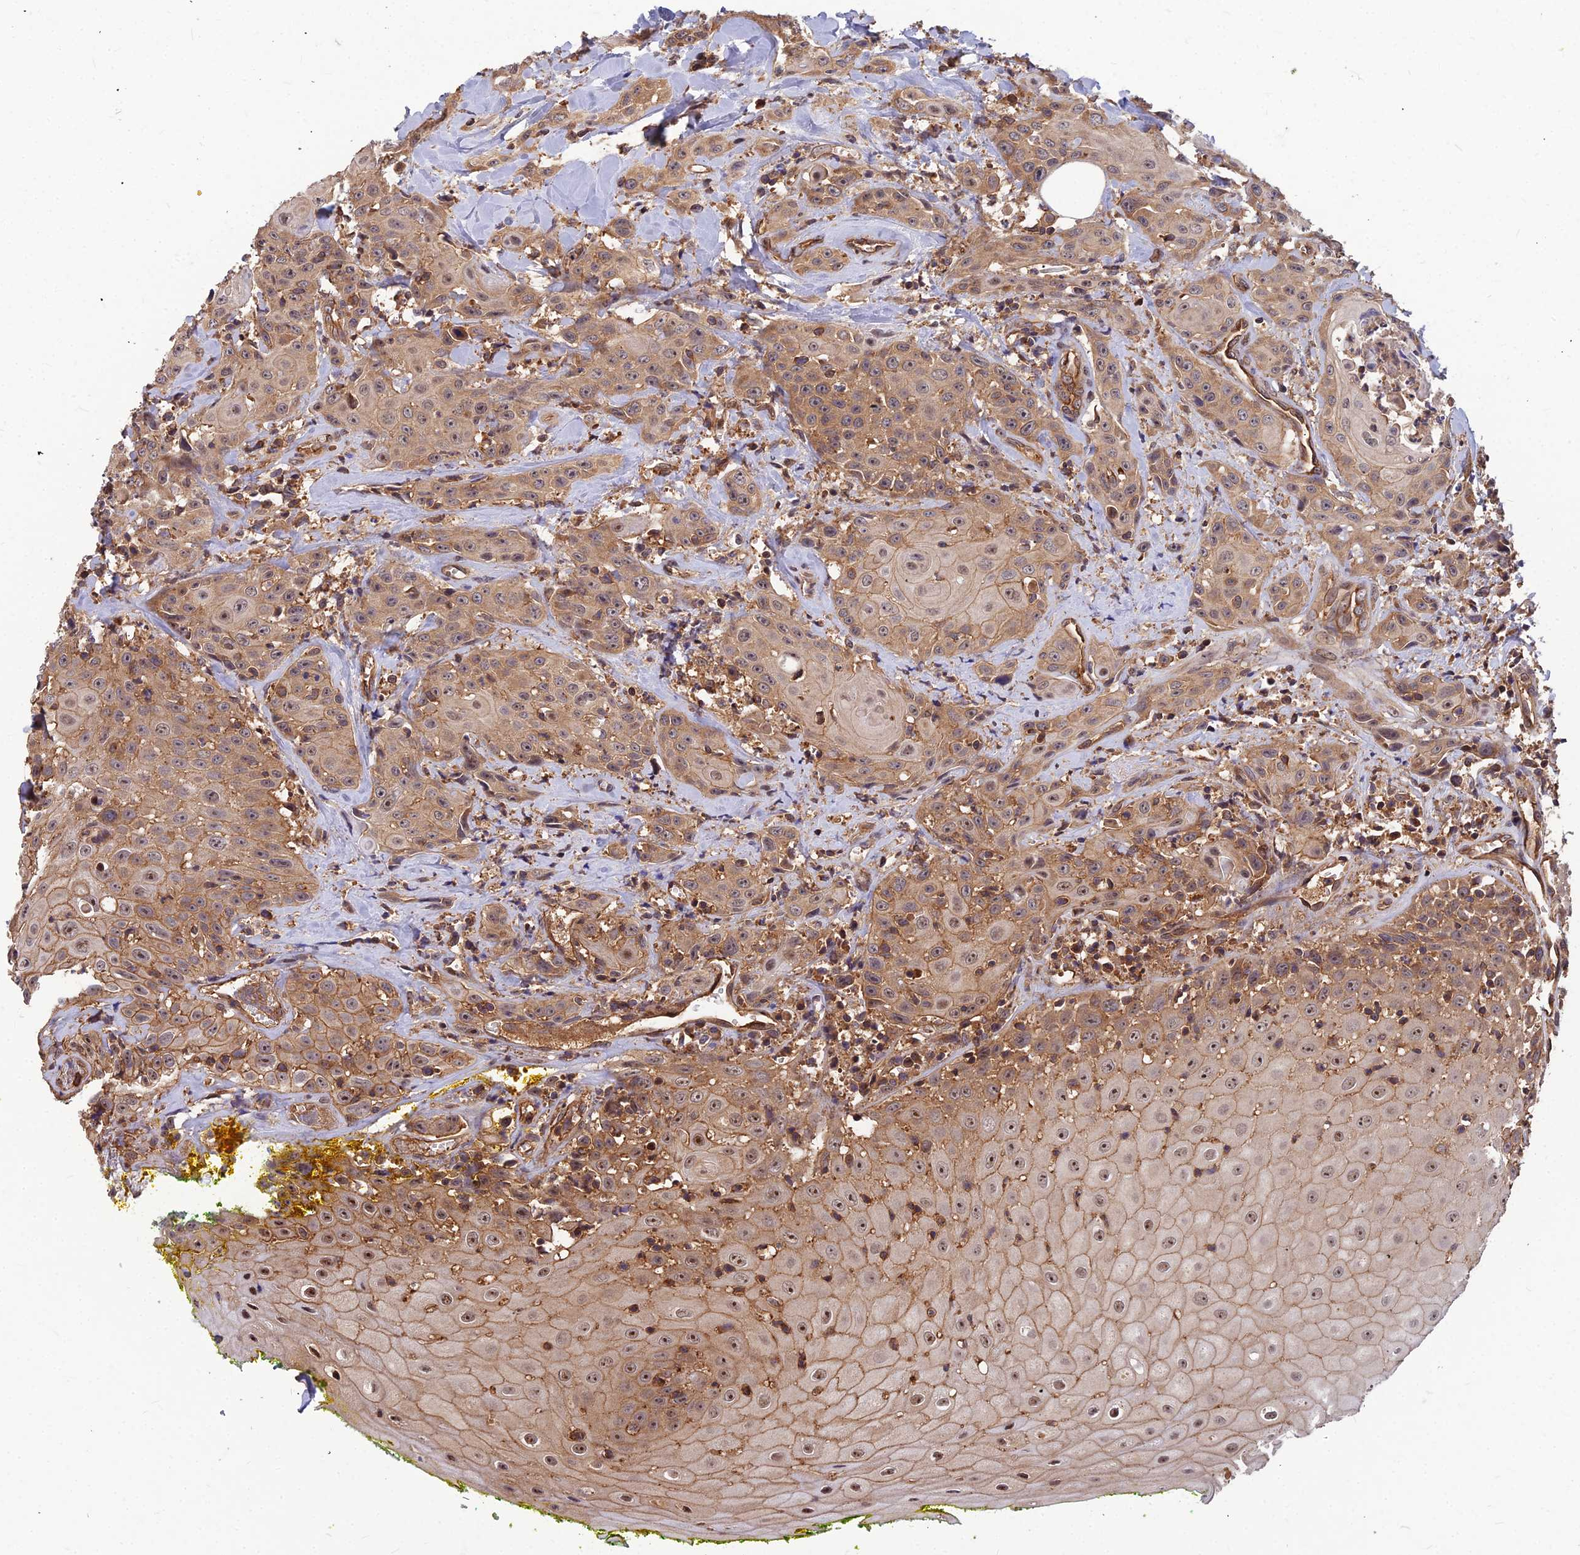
{"staining": {"intensity": "moderate", "quantity": ">75%", "location": "cytoplasmic/membranous"}, "tissue": "head and neck cancer", "cell_type": "Tumor cells", "image_type": "cancer", "snomed": [{"axis": "morphology", "description": "Squamous cell carcinoma, NOS"}, {"axis": "topography", "description": "Oral tissue"}, {"axis": "topography", "description": "Head-Neck"}], "caption": "This image exhibits head and neck cancer (squamous cell carcinoma) stained with immunohistochemistry (IHC) to label a protein in brown. The cytoplasmic/membranous of tumor cells show moderate positivity for the protein. Nuclei are counter-stained blue.", "gene": "ZNF467", "patient": {"sex": "female", "age": 82}}